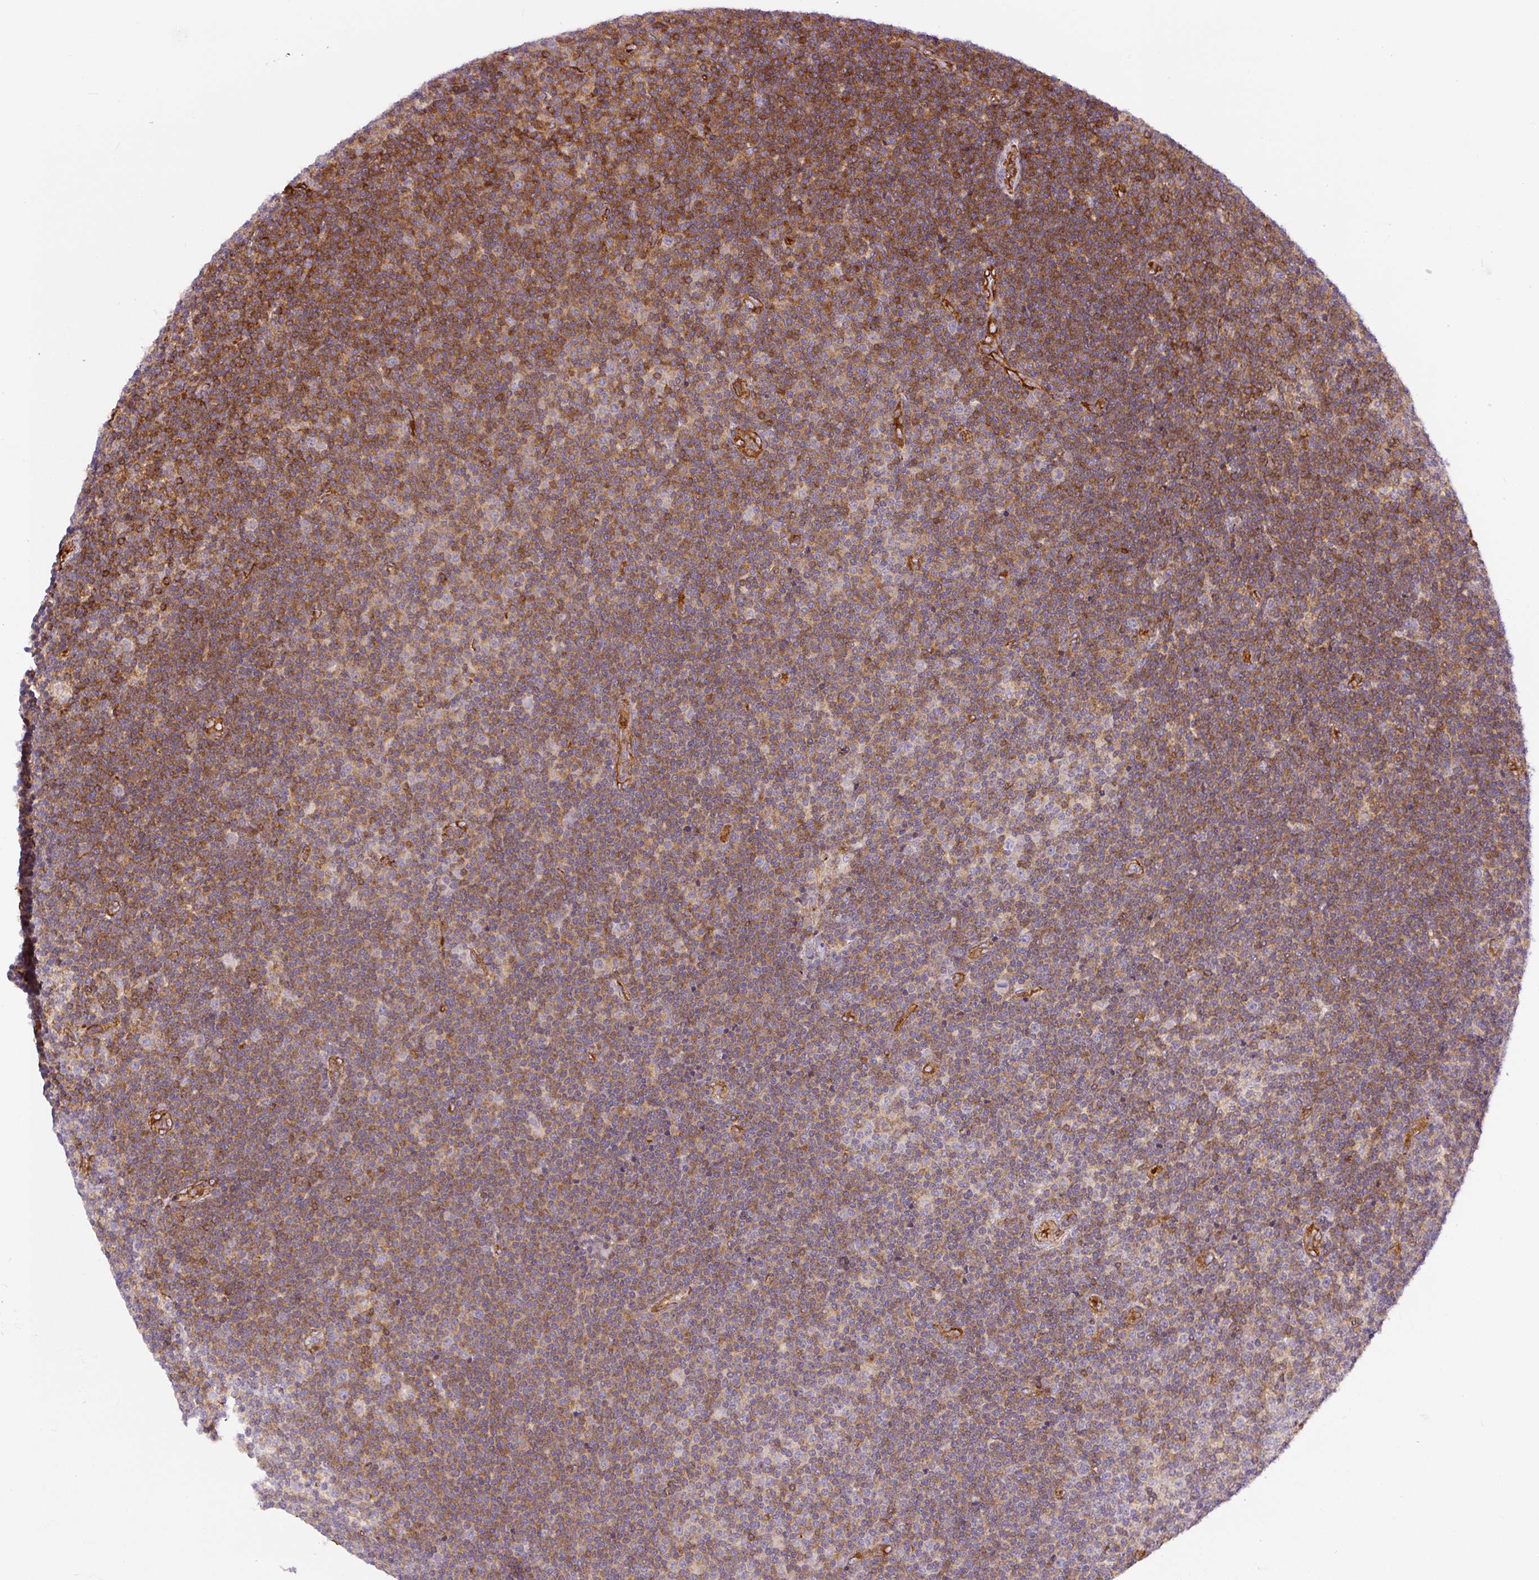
{"staining": {"intensity": "moderate", "quantity": ">75%", "location": "cytoplasmic/membranous"}, "tissue": "lymphoma", "cell_type": "Tumor cells", "image_type": "cancer", "snomed": [{"axis": "morphology", "description": "Malignant lymphoma, non-Hodgkin's type, Low grade"}, {"axis": "topography", "description": "Lymph node"}], "caption": "Protein expression analysis of low-grade malignant lymphoma, non-Hodgkin's type displays moderate cytoplasmic/membranous staining in about >75% of tumor cells. The protein is stained brown, and the nuclei are stained in blue (DAB (3,3'-diaminobenzidine) IHC with brightfield microscopy, high magnification).", "gene": "MYL12A", "patient": {"sex": "male", "age": 48}}